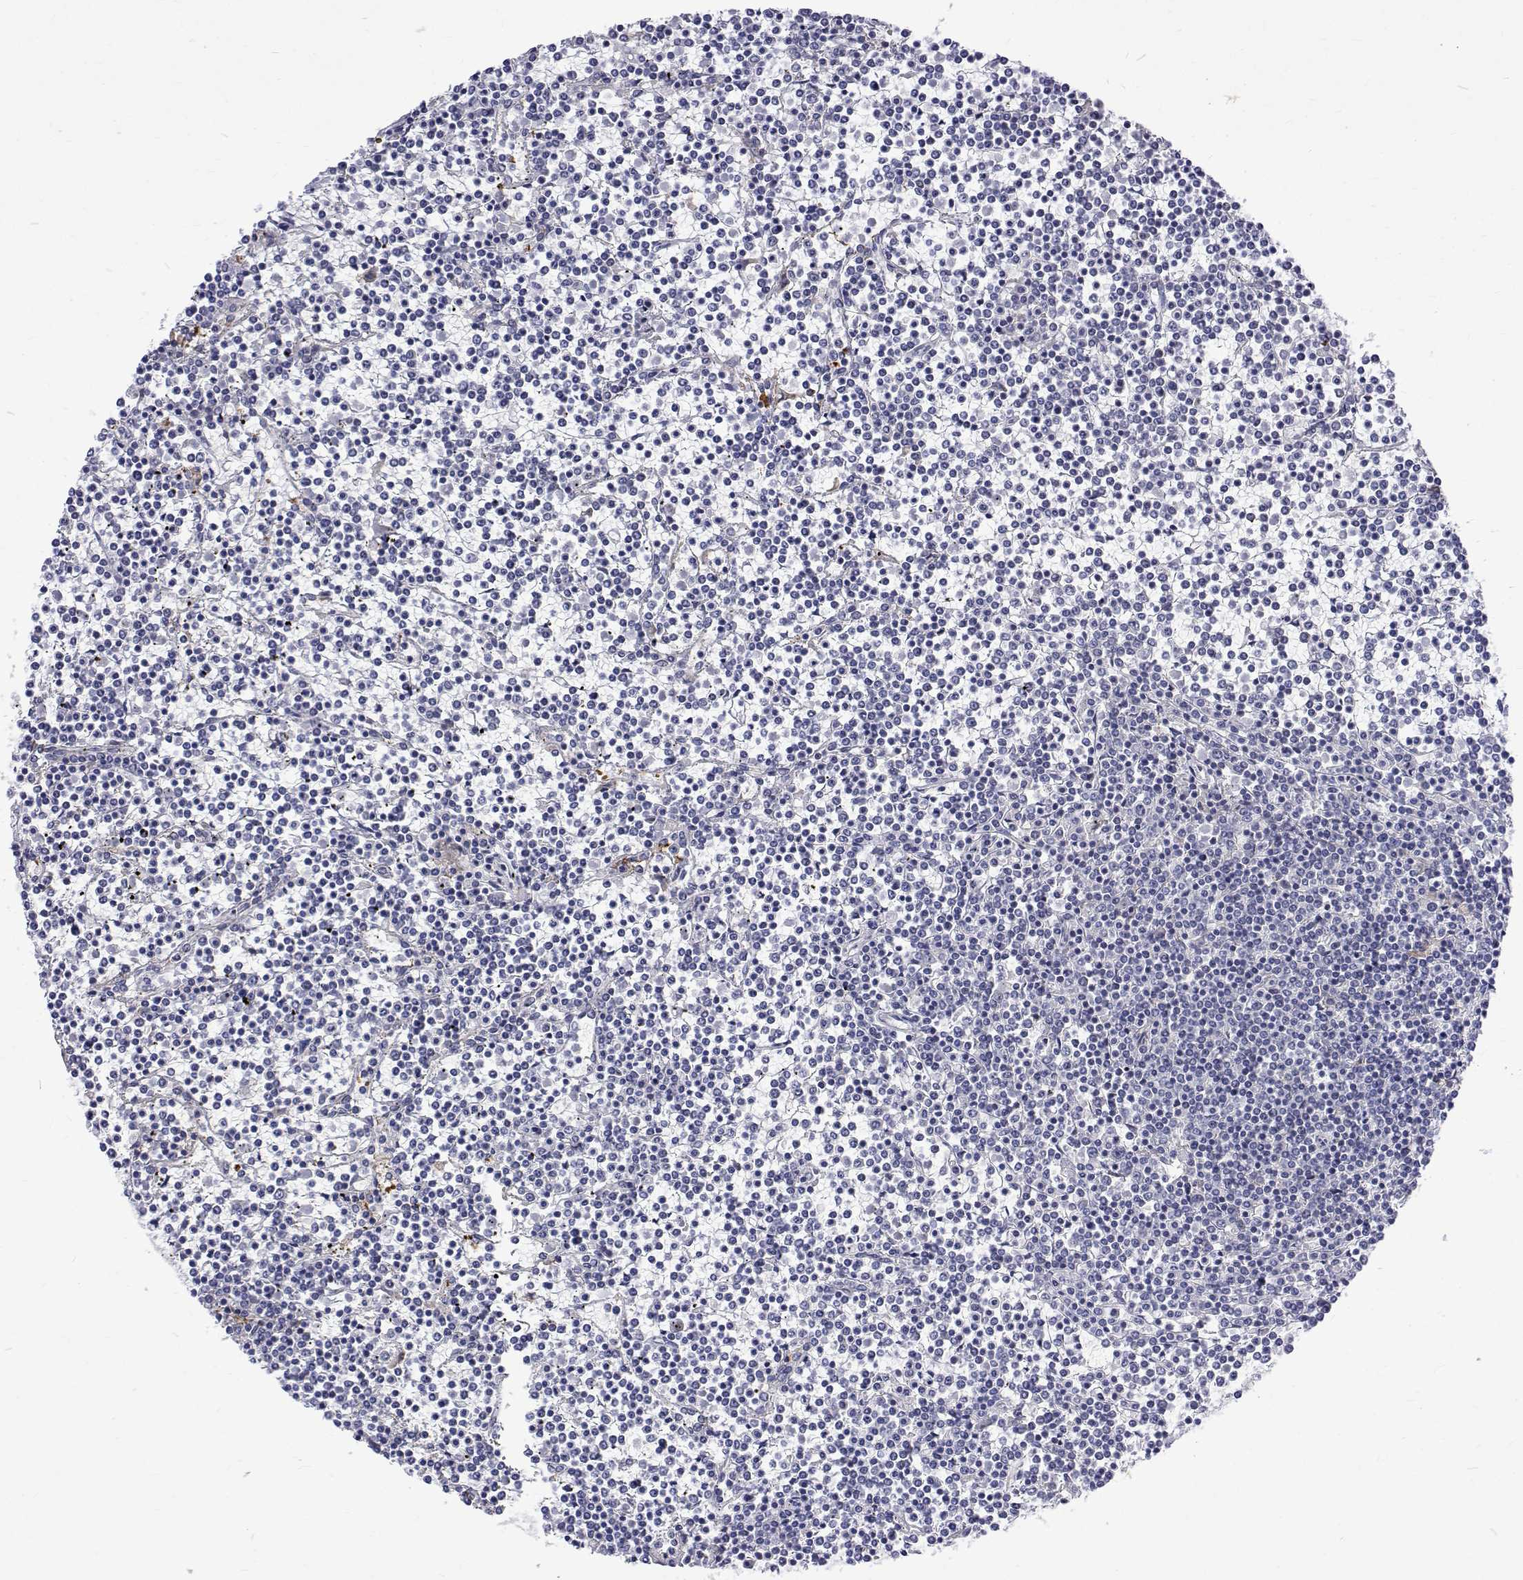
{"staining": {"intensity": "negative", "quantity": "none", "location": "none"}, "tissue": "lymphoma", "cell_type": "Tumor cells", "image_type": "cancer", "snomed": [{"axis": "morphology", "description": "Malignant lymphoma, non-Hodgkin's type, Low grade"}, {"axis": "topography", "description": "Spleen"}], "caption": "IHC histopathology image of lymphoma stained for a protein (brown), which displays no positivity in tumor cells.", "gene": "PADI1", "patient": {"sex": "female", "age": 19}}